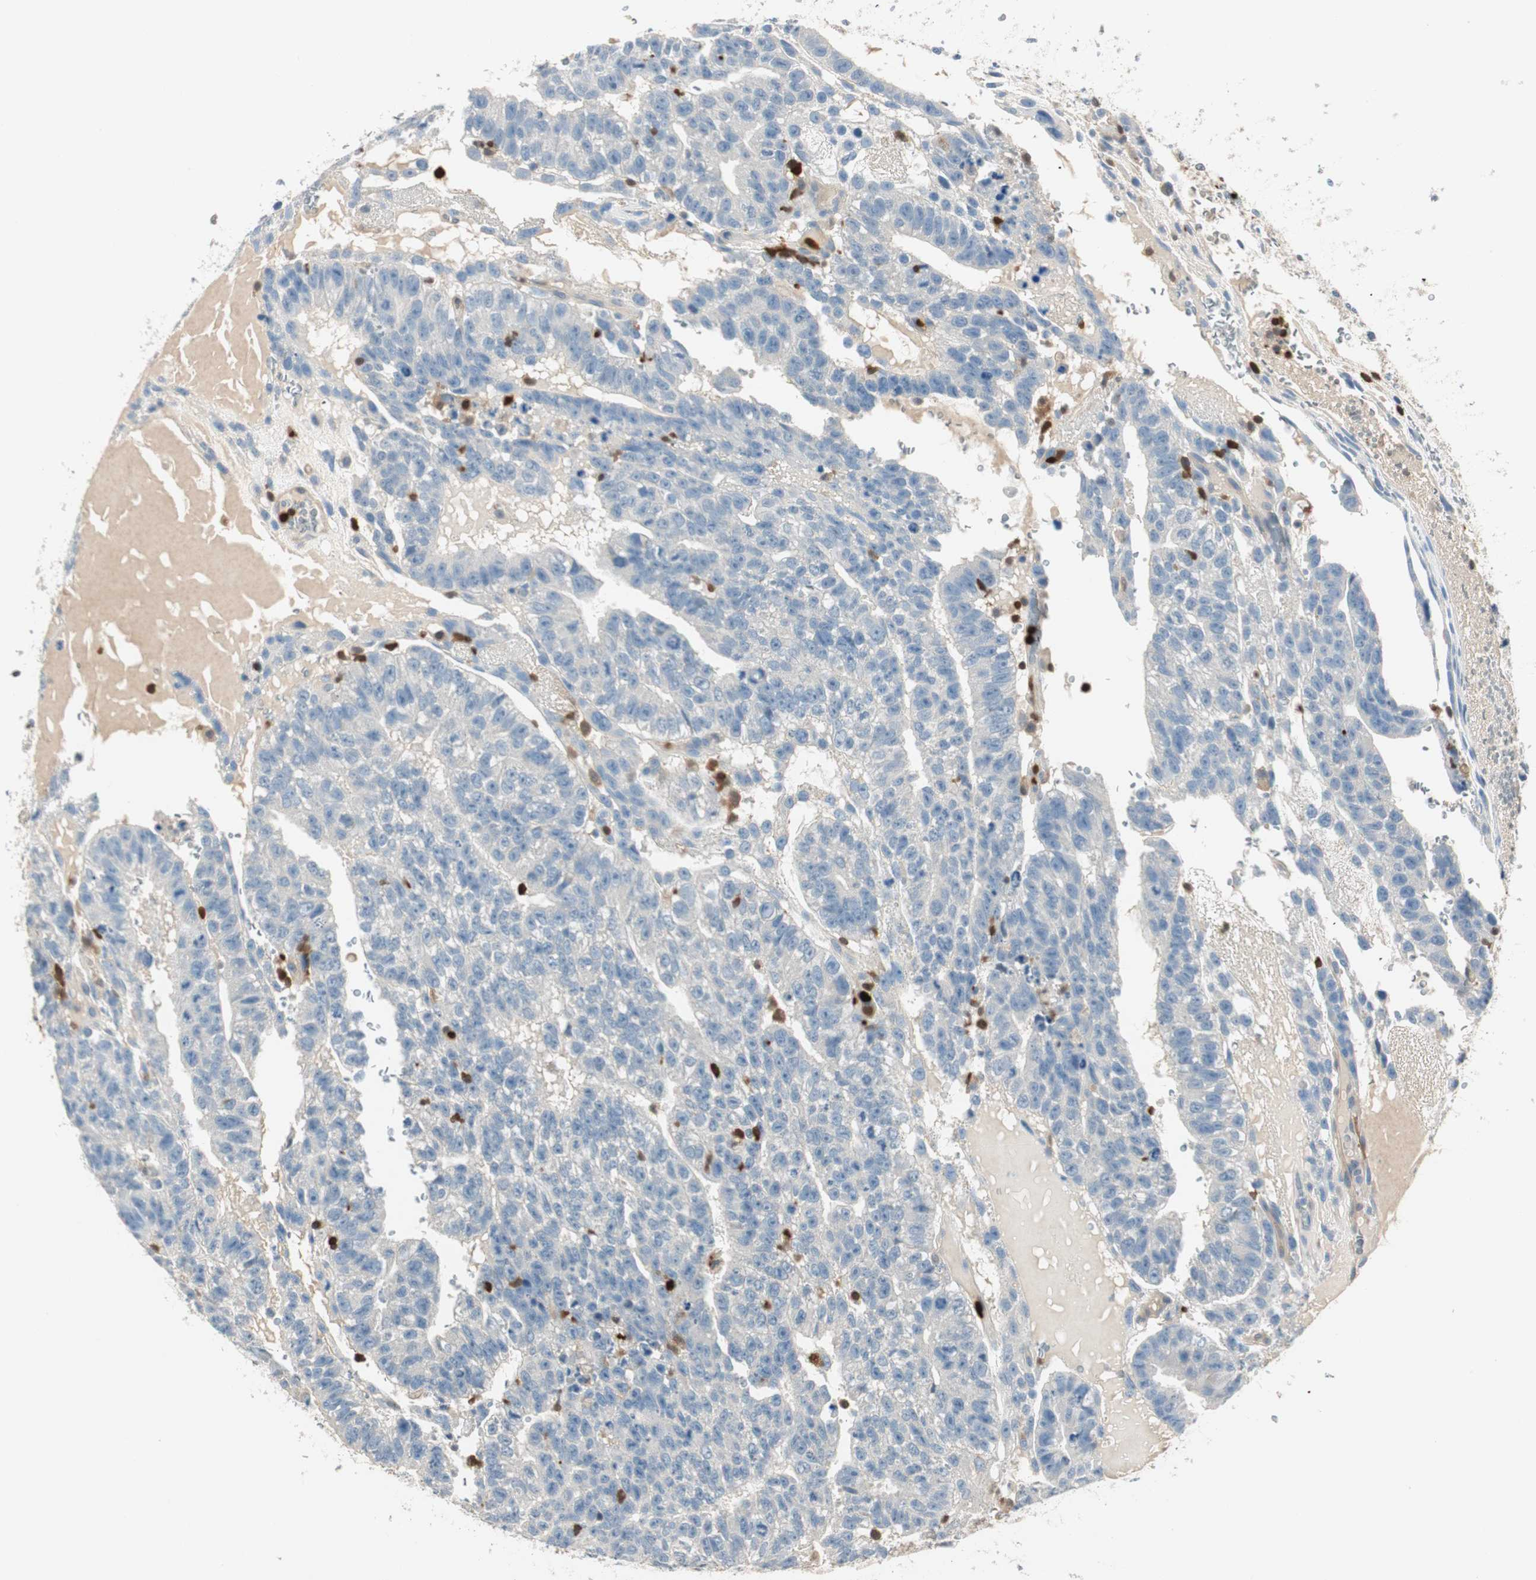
{"staining": {"intensity": "negative", "quantity": "none", "location": "none"}, "tissue": "testis cancer", "cell_type": "Tumor cells", "image_type": "cancer", "snomed": [{"axis": "morphology", "description": "Seminoma, NOS"}, {"axis": "morphology", "description": "Carcinoma, Embryonal, NOS"}, {"axis": "topography", "description": "Testis"}], "caption": "The image exhibits no staining of tumor cells in testis cancer (embryonal carcinoma). Brightfield microscopy of immunohistochemistry stained with DAB (3,3'-diaminobenzidine) (brown) and hematoxylin (blue), captured at high magnification.", "gene": "COTL1", "patient": {"sex": "male", "age": 52}}